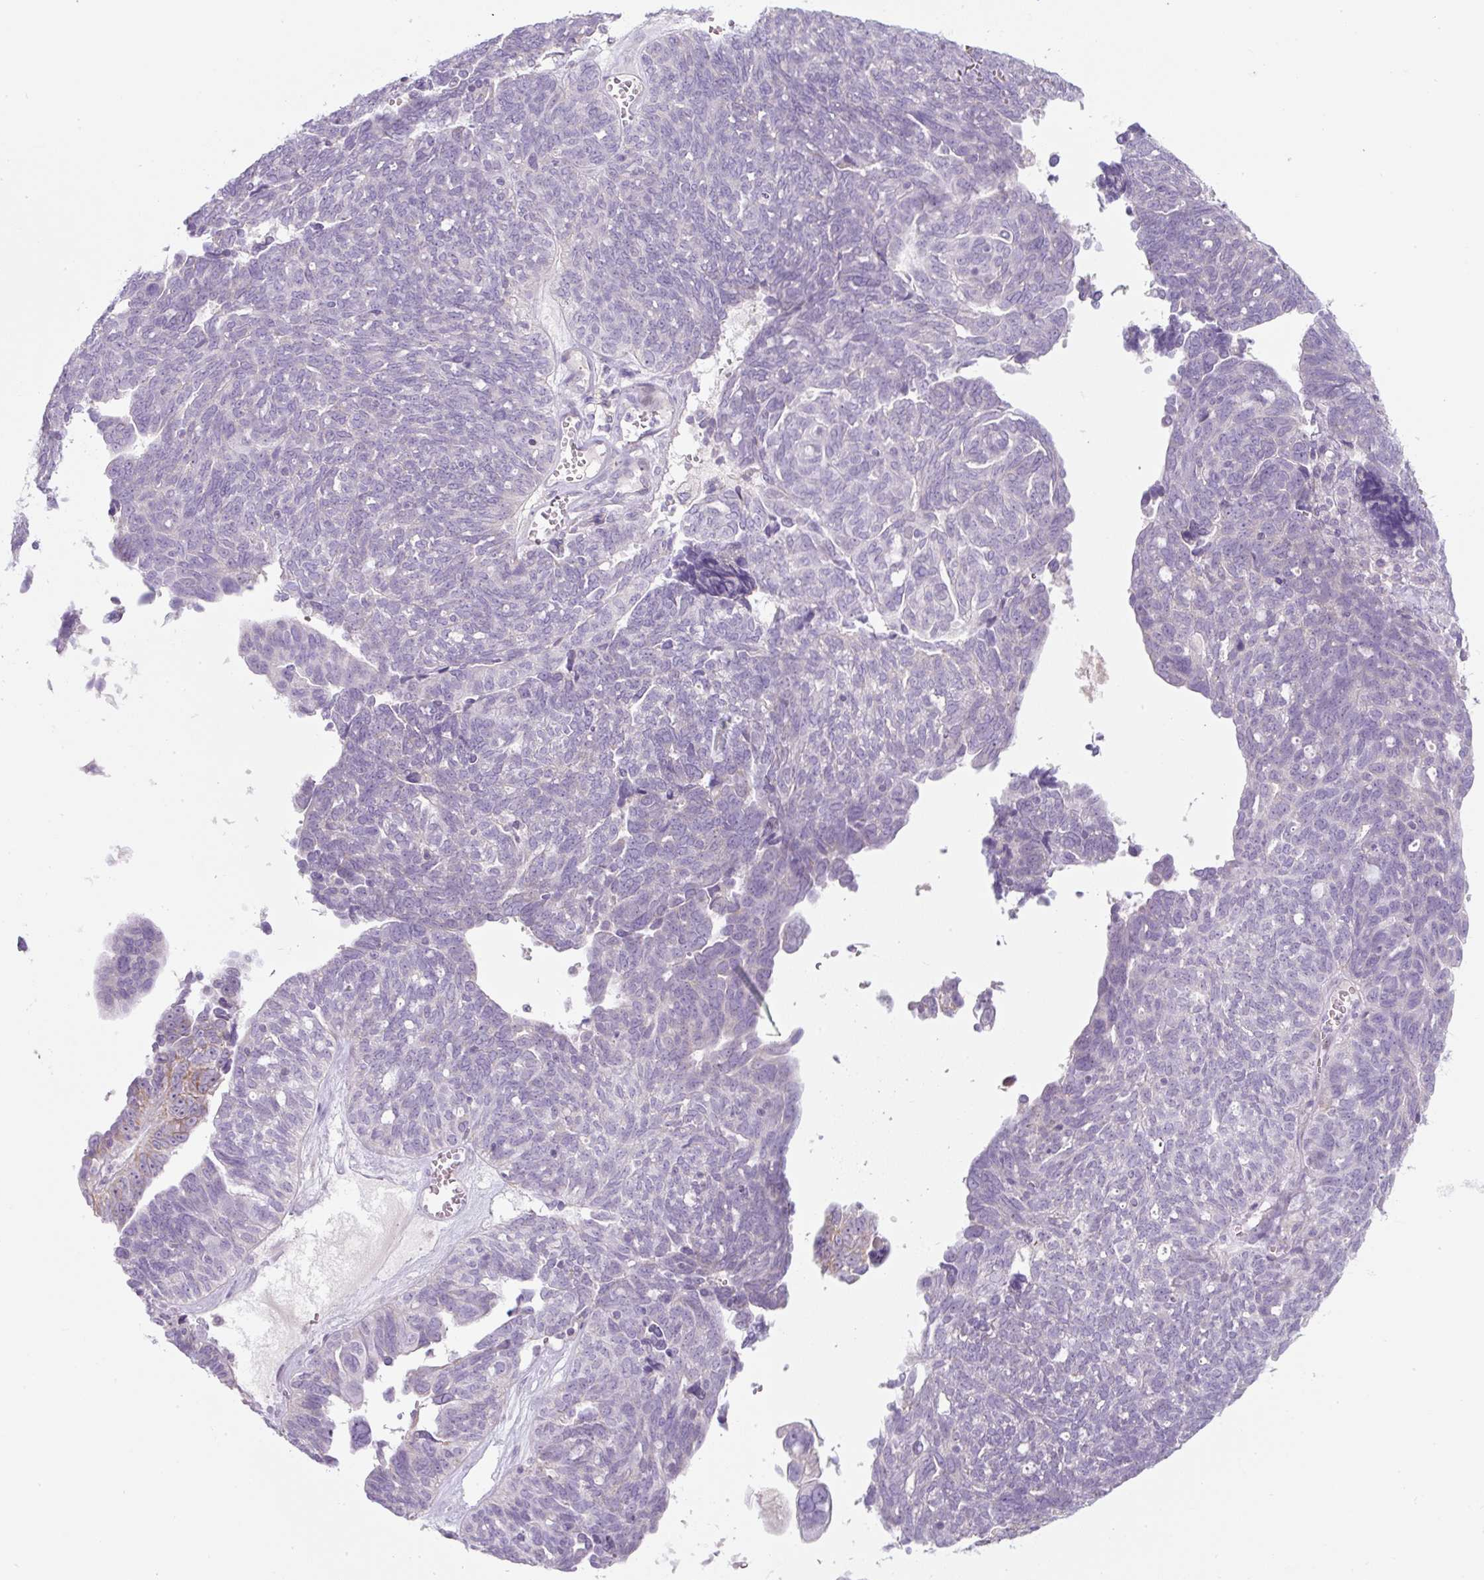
{"staining": {"intensity": "negative", "quantity": "none", "location": "none"}, "tissue": "ovarian cancer", "cell_type": "Tumor cells", "image_type": "cancer", "snomed": [{"axis": "morphology", "description": "Cystadenocarcinoma, serous, NOS"}, {"axis": "topography", "description": "Ovary"}], "caption": "DAB (3,3'-diaminobenzidine) immunohistochemical staining of ovarian cancer (serous cystadenocarcinoma) demonstrates no significant staining in tumor cells.", "gene": "FGFBP3", "patient": {"sex": "female", "age": 79}}